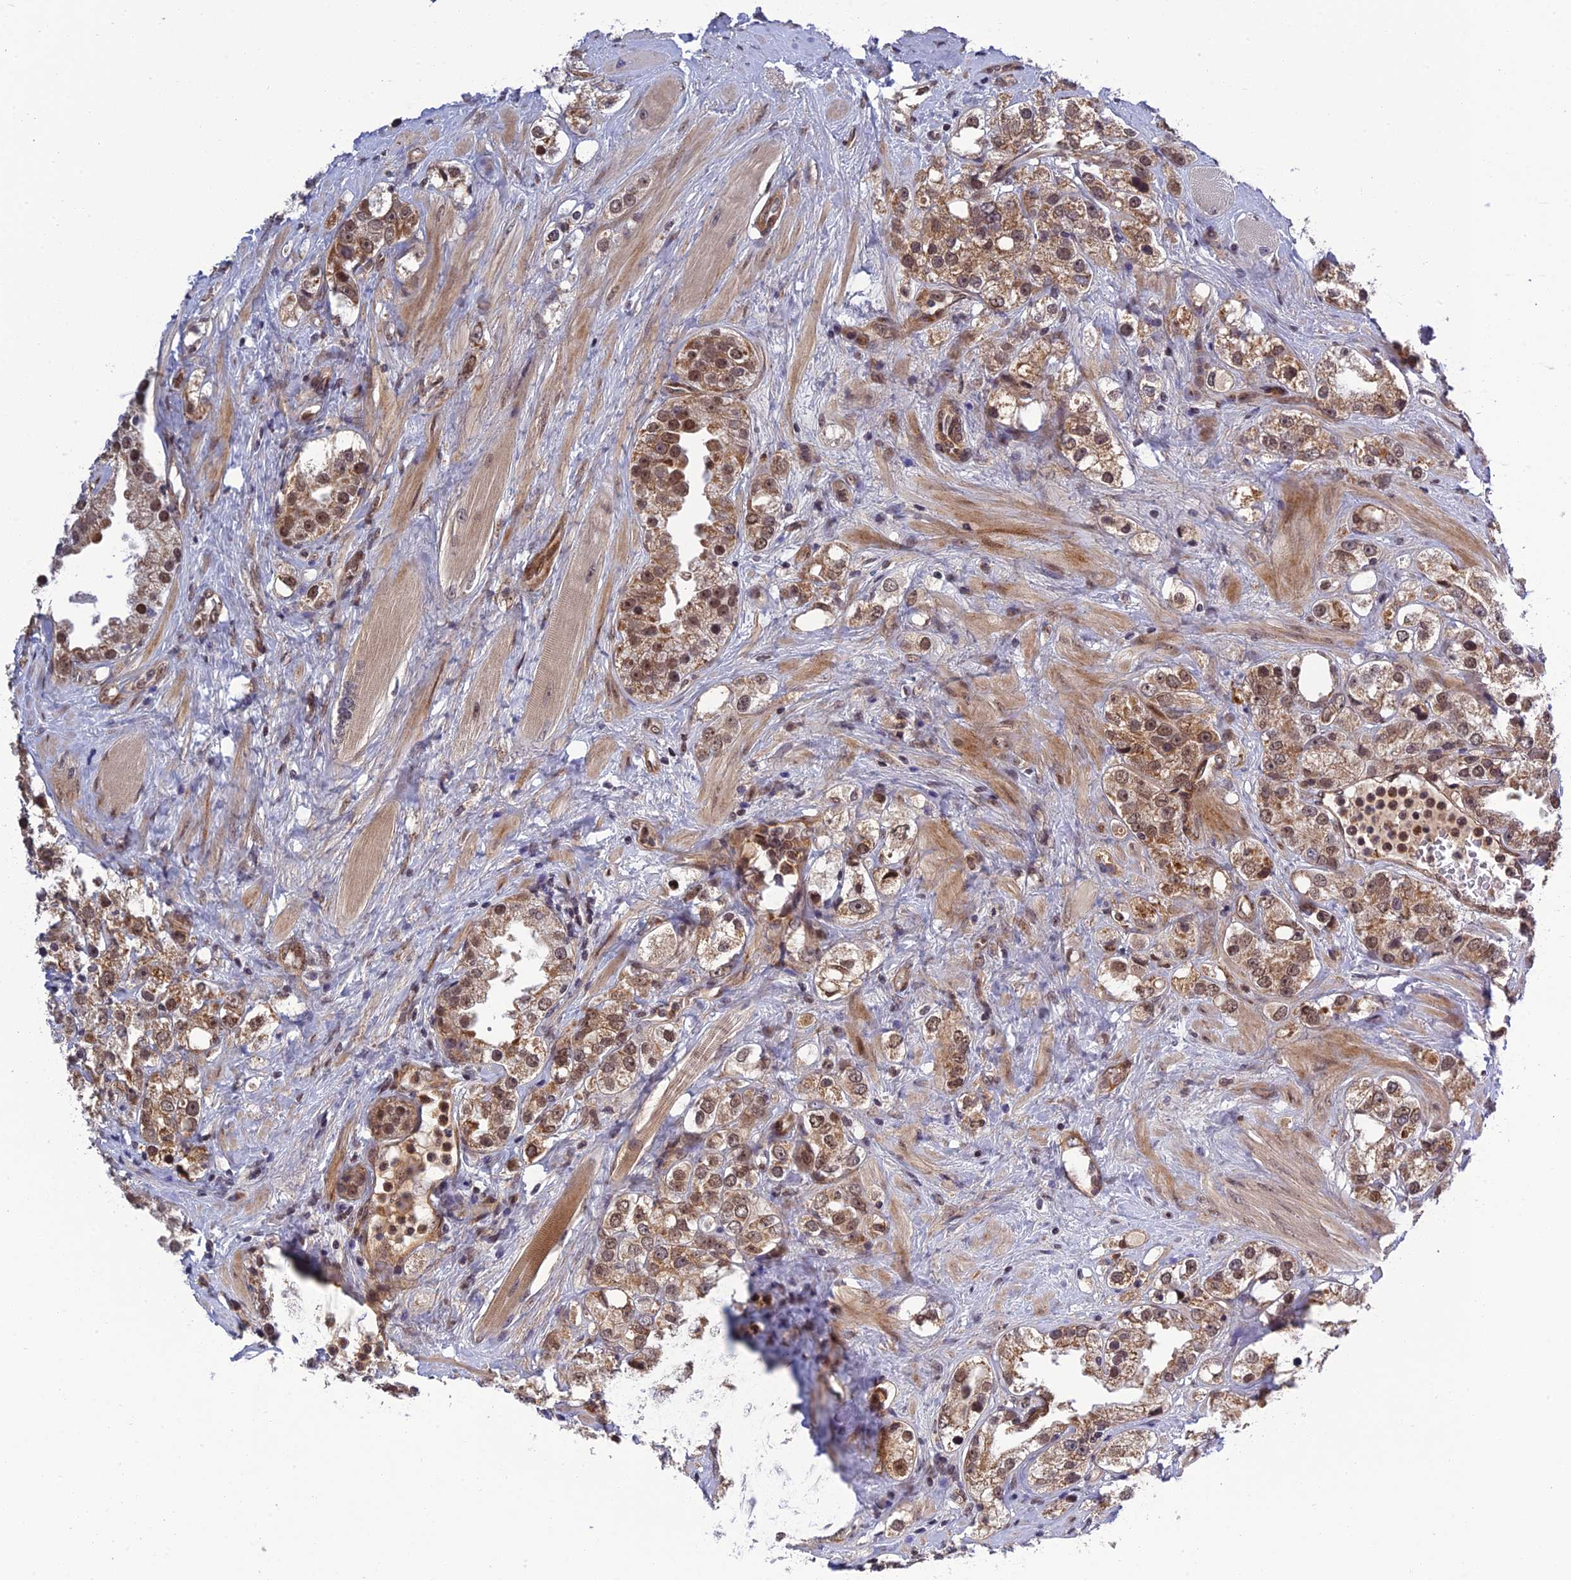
{"staining": {"intensity": "moderate", "quantity": ">75%", "location": "cytoplasmic/membranous,nuclear"}, "tissue": "prostate cancer", "cell_type": "Tumor cells", "image_type": "cancer", "snomed": [{"axis": "morphology", "description": "Adenocarcinoma, NOS"}, {"axis": "topography", "description": "Prostate"}], "caption": "Immunohistochemistry of human prostate adenocarcinoma exhibits medium levels of moderate cytoplasmic/membranous and nuclear expression in about >75% of tumor cells.", "gene": "REXO1", "patient": {"sex": "male", "age": 79}}